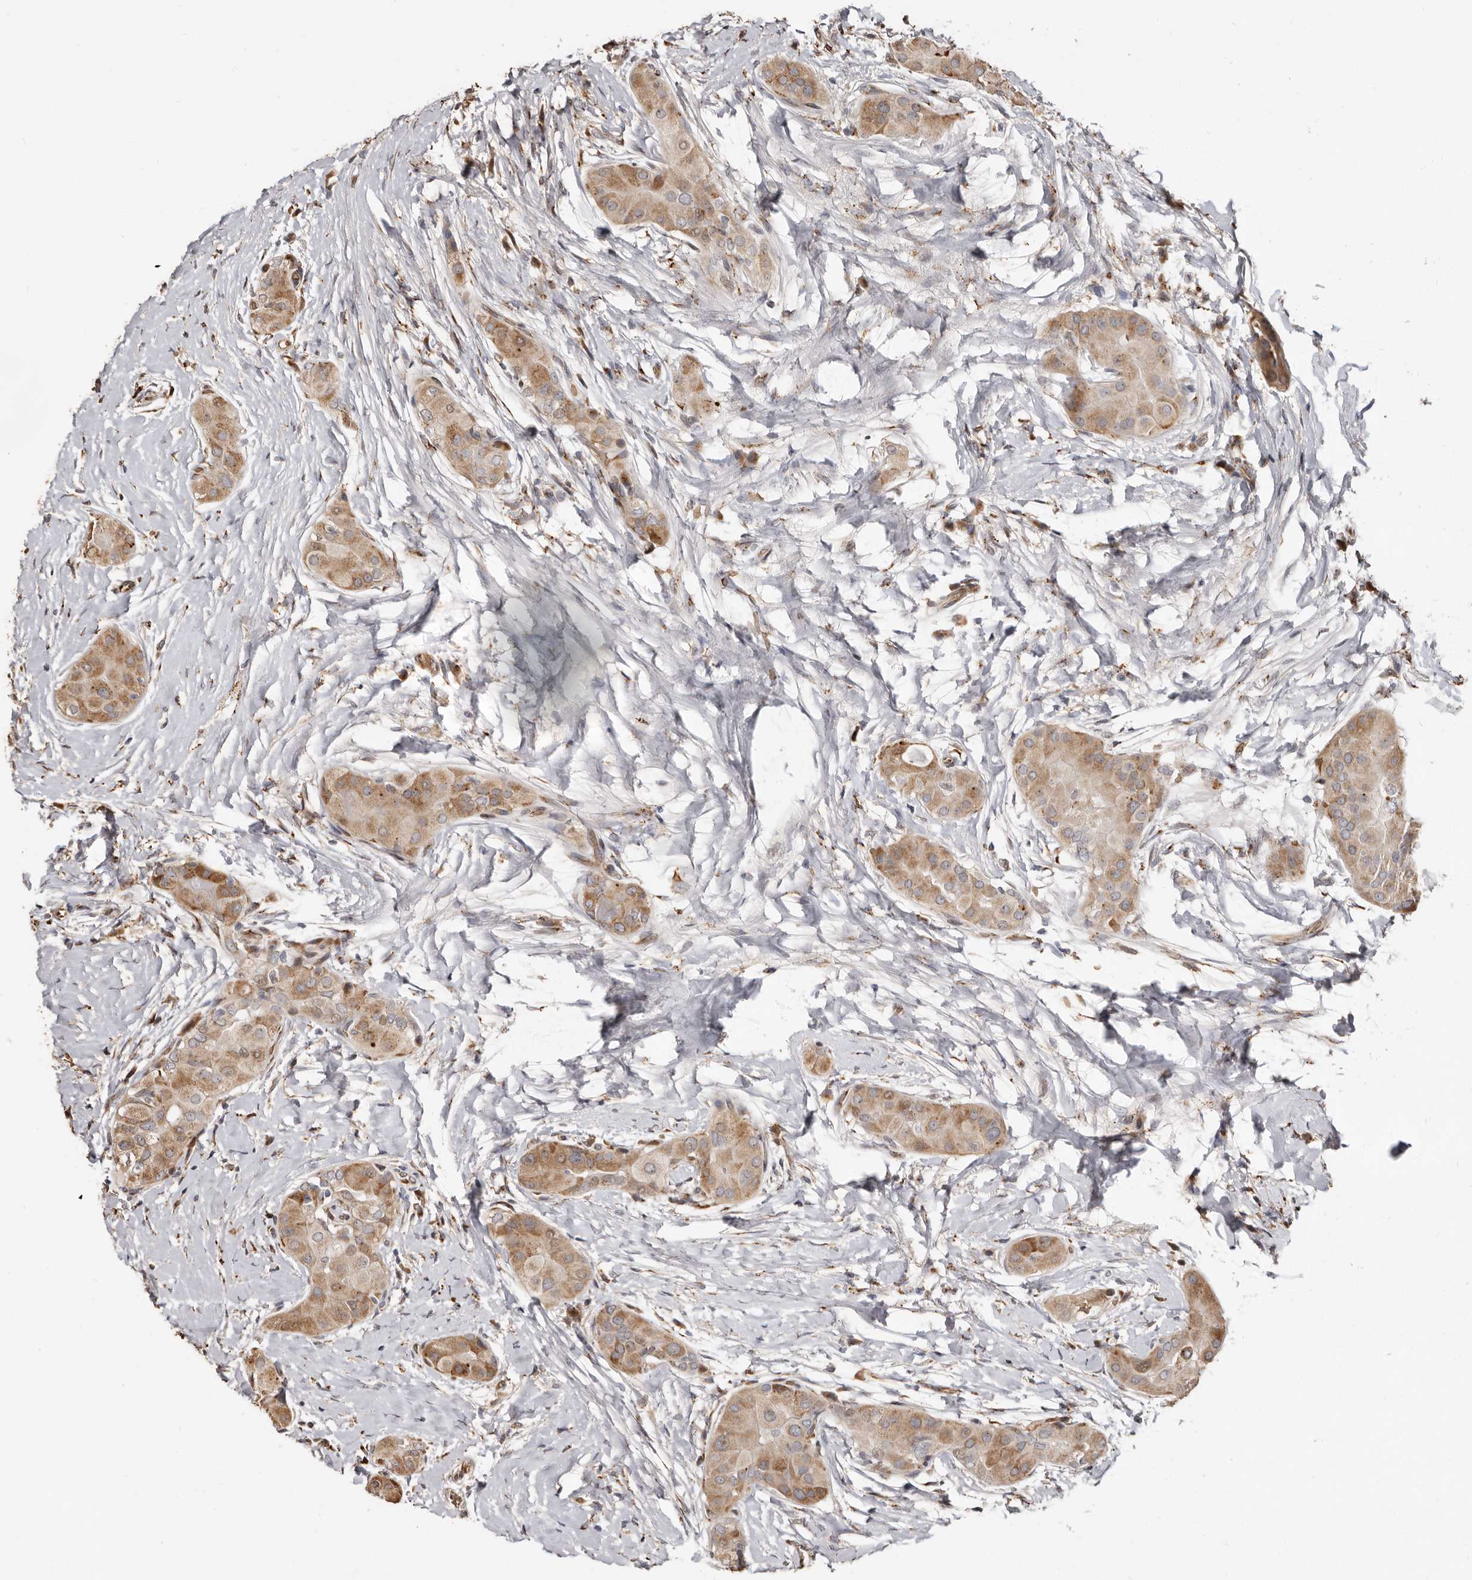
{"staining": {"intensity": "moderate", "quantity": ">75%", "location": "cytoplasmic/membranous"}, "tissue": "thyroid cancer", "cell_type": "Tumor cells", "image_type": "cancer", "snomed": [{"axis": "morphology", "description": "Papillary adenocarcinoma, NOS"}, {"axis": "topography", "description": "Thyroid gland"}], "caption": "Protein expression analysis of thyroid cancer (papillary adenocarcinoma) shows moderate cytoplasmic/membranous expression in approximately >75% of tumor cells.", "gene": "ENTREP1", "patient": {"sex": "male", "age": 33}}